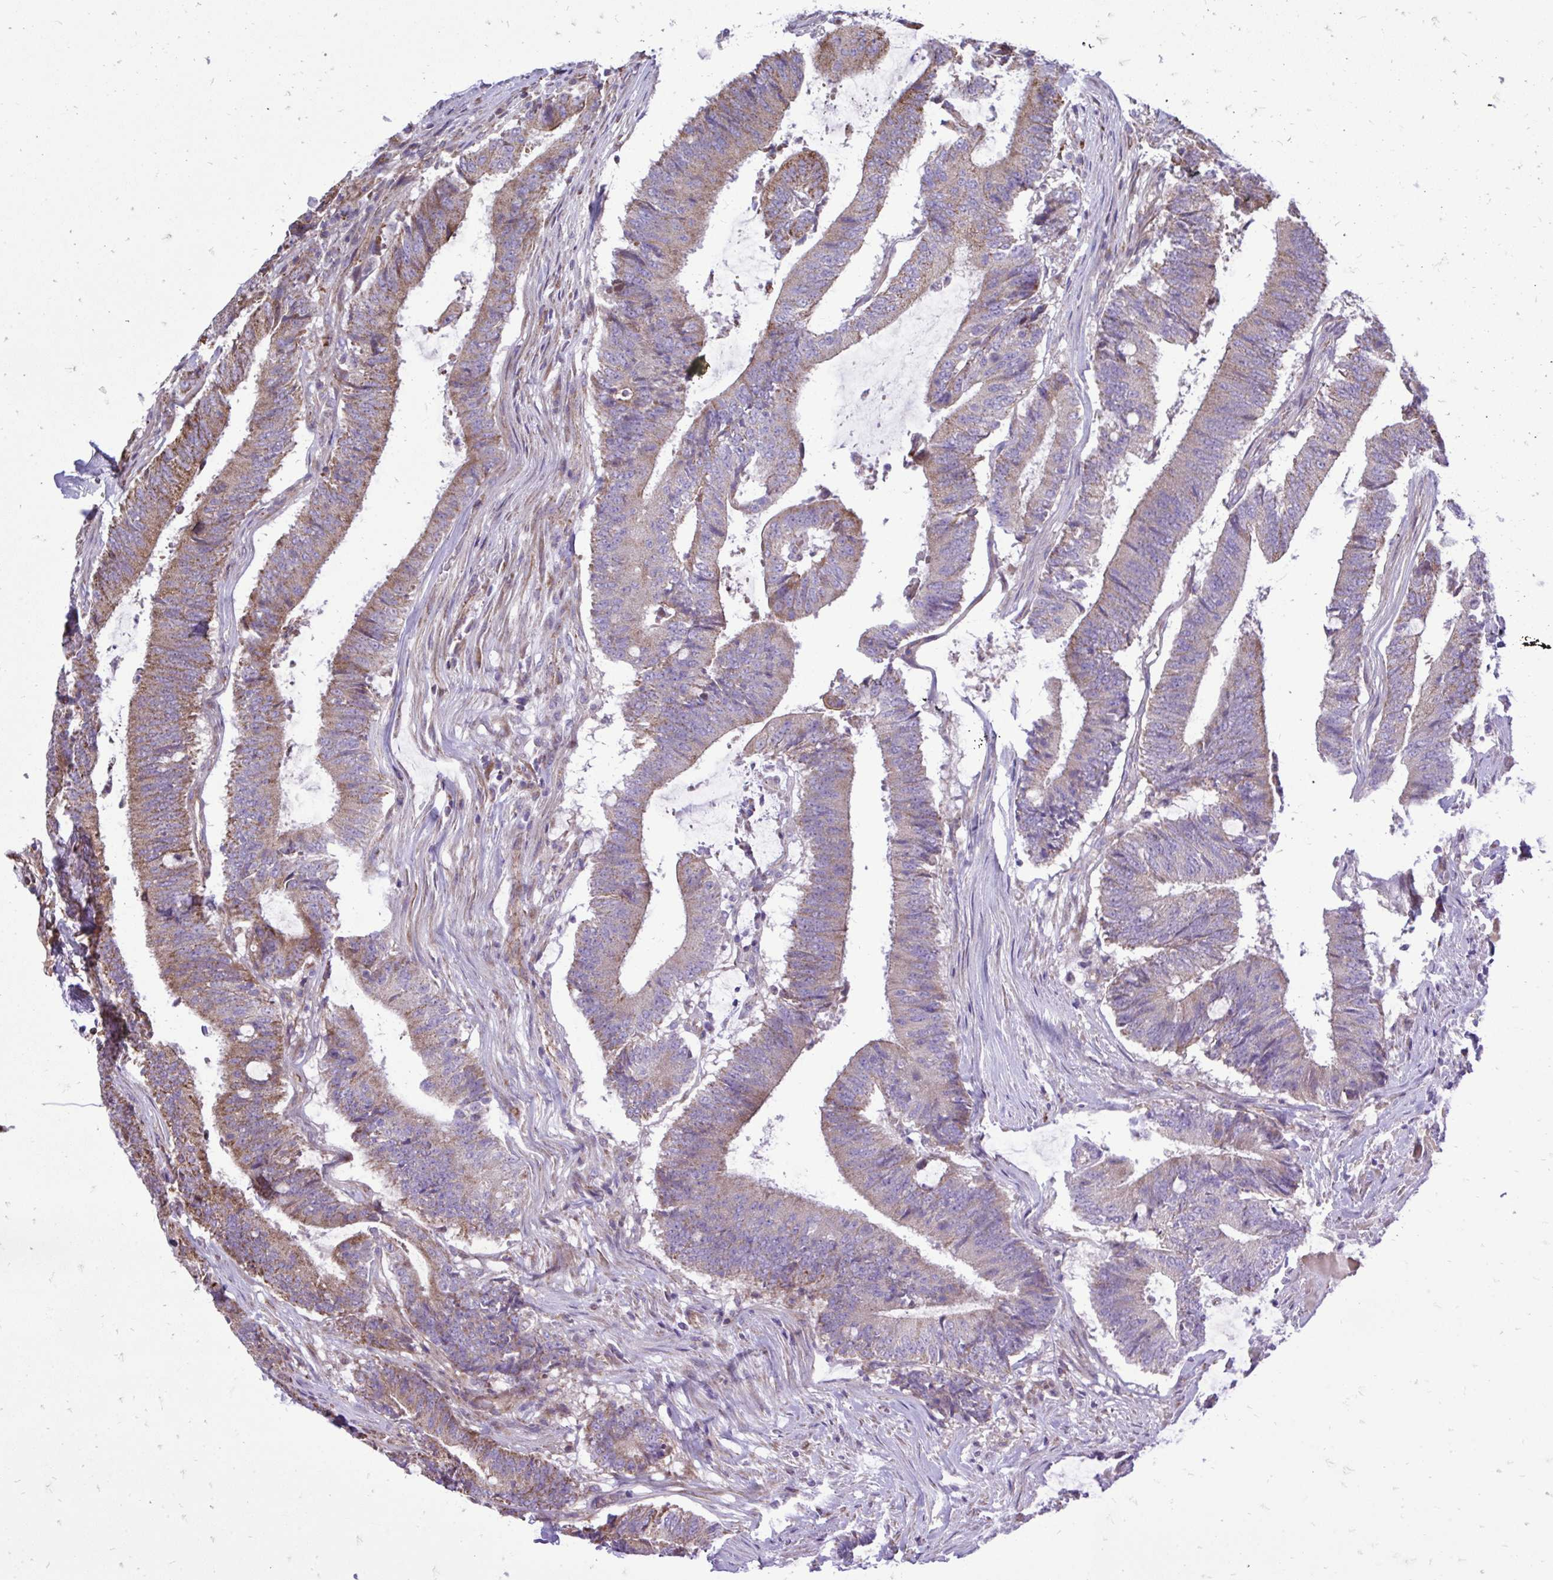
{"staining": {"intensity": "moderate", "quantity": "25%-75%", "location": "cytoplasmic/membranous"}, "tissue": "colorectal cancer", "cell_type": "Tumor cells", "image_type": "cancer", "snomed": [{"axis": "morphology", "description": "Adenocarcinoma, NOS"}, {"axis": "topography", "description": "Colon"}], "caption": "Moderate cytoplasmic/membranous expression for a protein is seen in about 25%-75% of tumor cells of colorectal adenocarcinoma using immunohistochemistry.", "gene": "ATP13A2", "patient": {"sex": "female", "age": 43}}